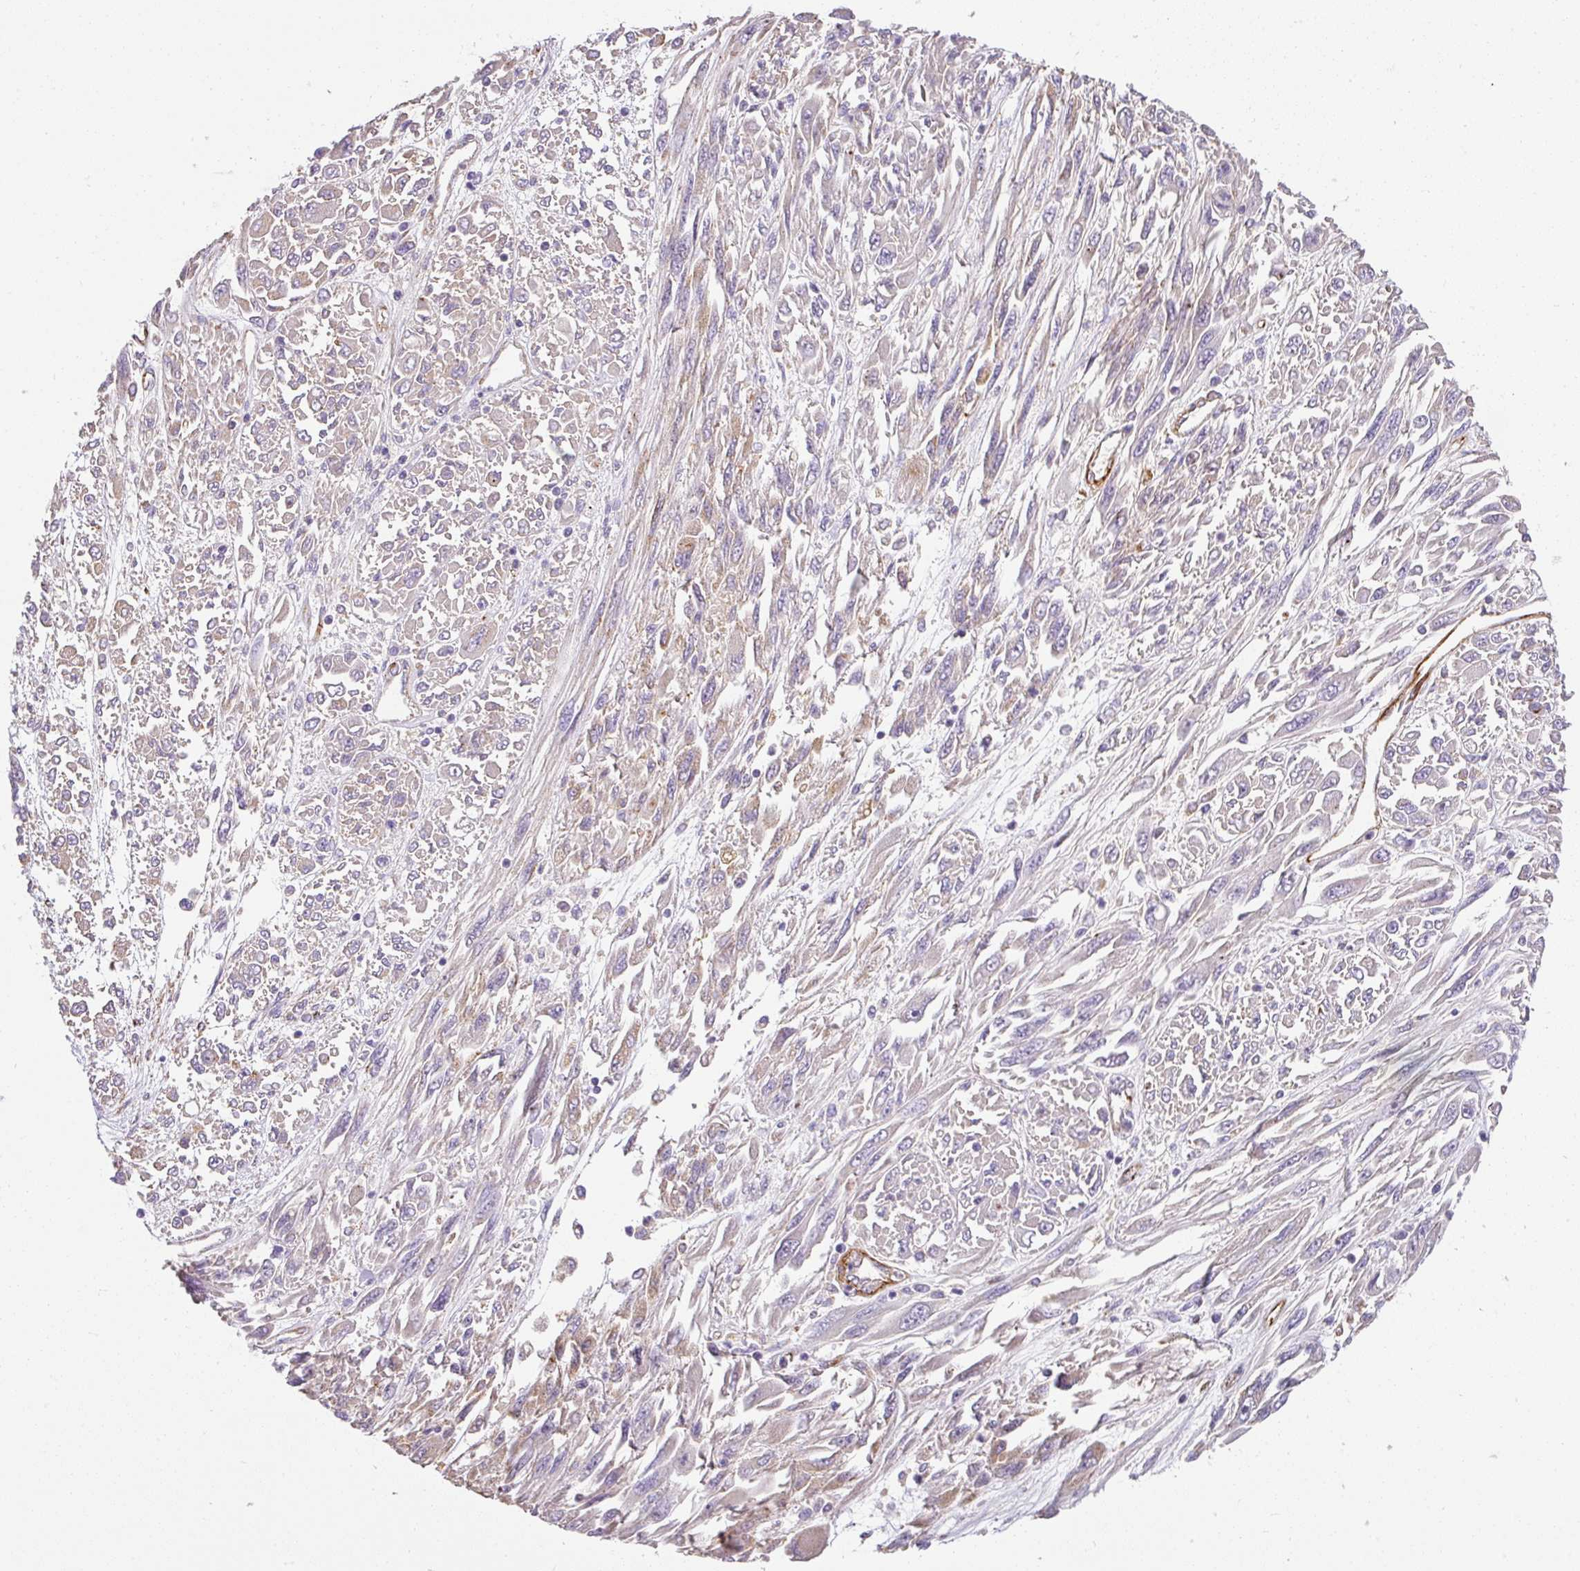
{"staining": {"intensity": "negative", "quantity": "none", "location": "none"}, "tissue": "melanoma", "cell_type": "Tumor cells", "image_type": "cancer", "snomed": [{"axis": "morphology", "description": "Malignant melanoma, NOS"}, {"axis": "topography", "description": "Skin"}], "caption": "Immunohistochemical staining of malignant melanoma displays no significant staining in tumor cells.", "gene": "SLC25A17", "patient": {"sex": "female", "age": 91}}